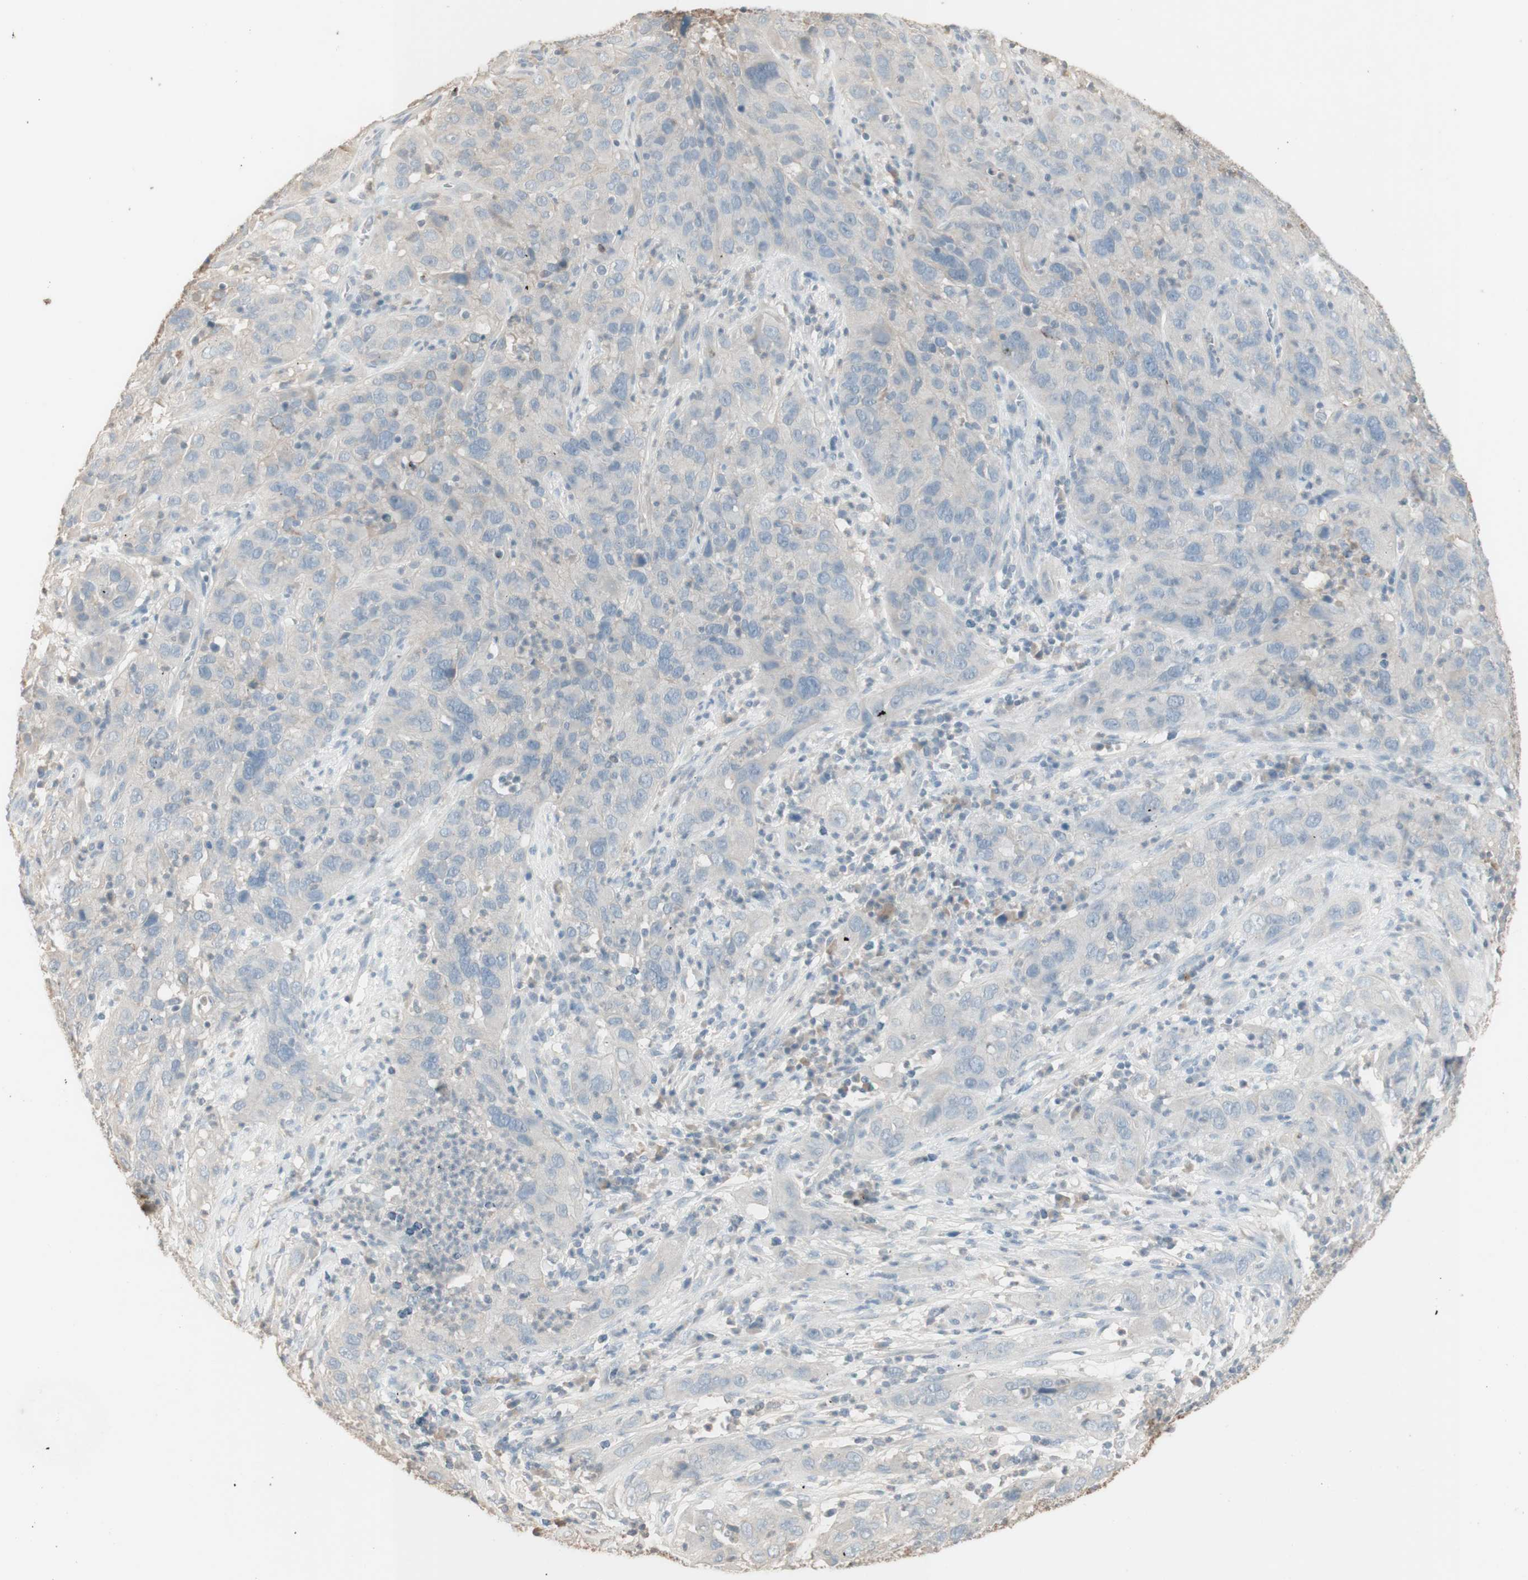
{"staining": {"intensity": "negative", "quantity": "none", "location": "none"}, "tissue": "cervical cancer", "cell_type": "Tumor cells", "image_type": "cancer", "snomed": [{"axis": "morphology", "description": "Squamous cell carcinoma, NOS"}, {"axis": "topography", "description": "Cervix"}], "caption": "The IHC micrograph has no significant positivity in tumor cells of cervical cancer (squamous cell carcinoma) tissue.", "gene": "IFNG", "patient": {"sex": "female", "age": 32}}